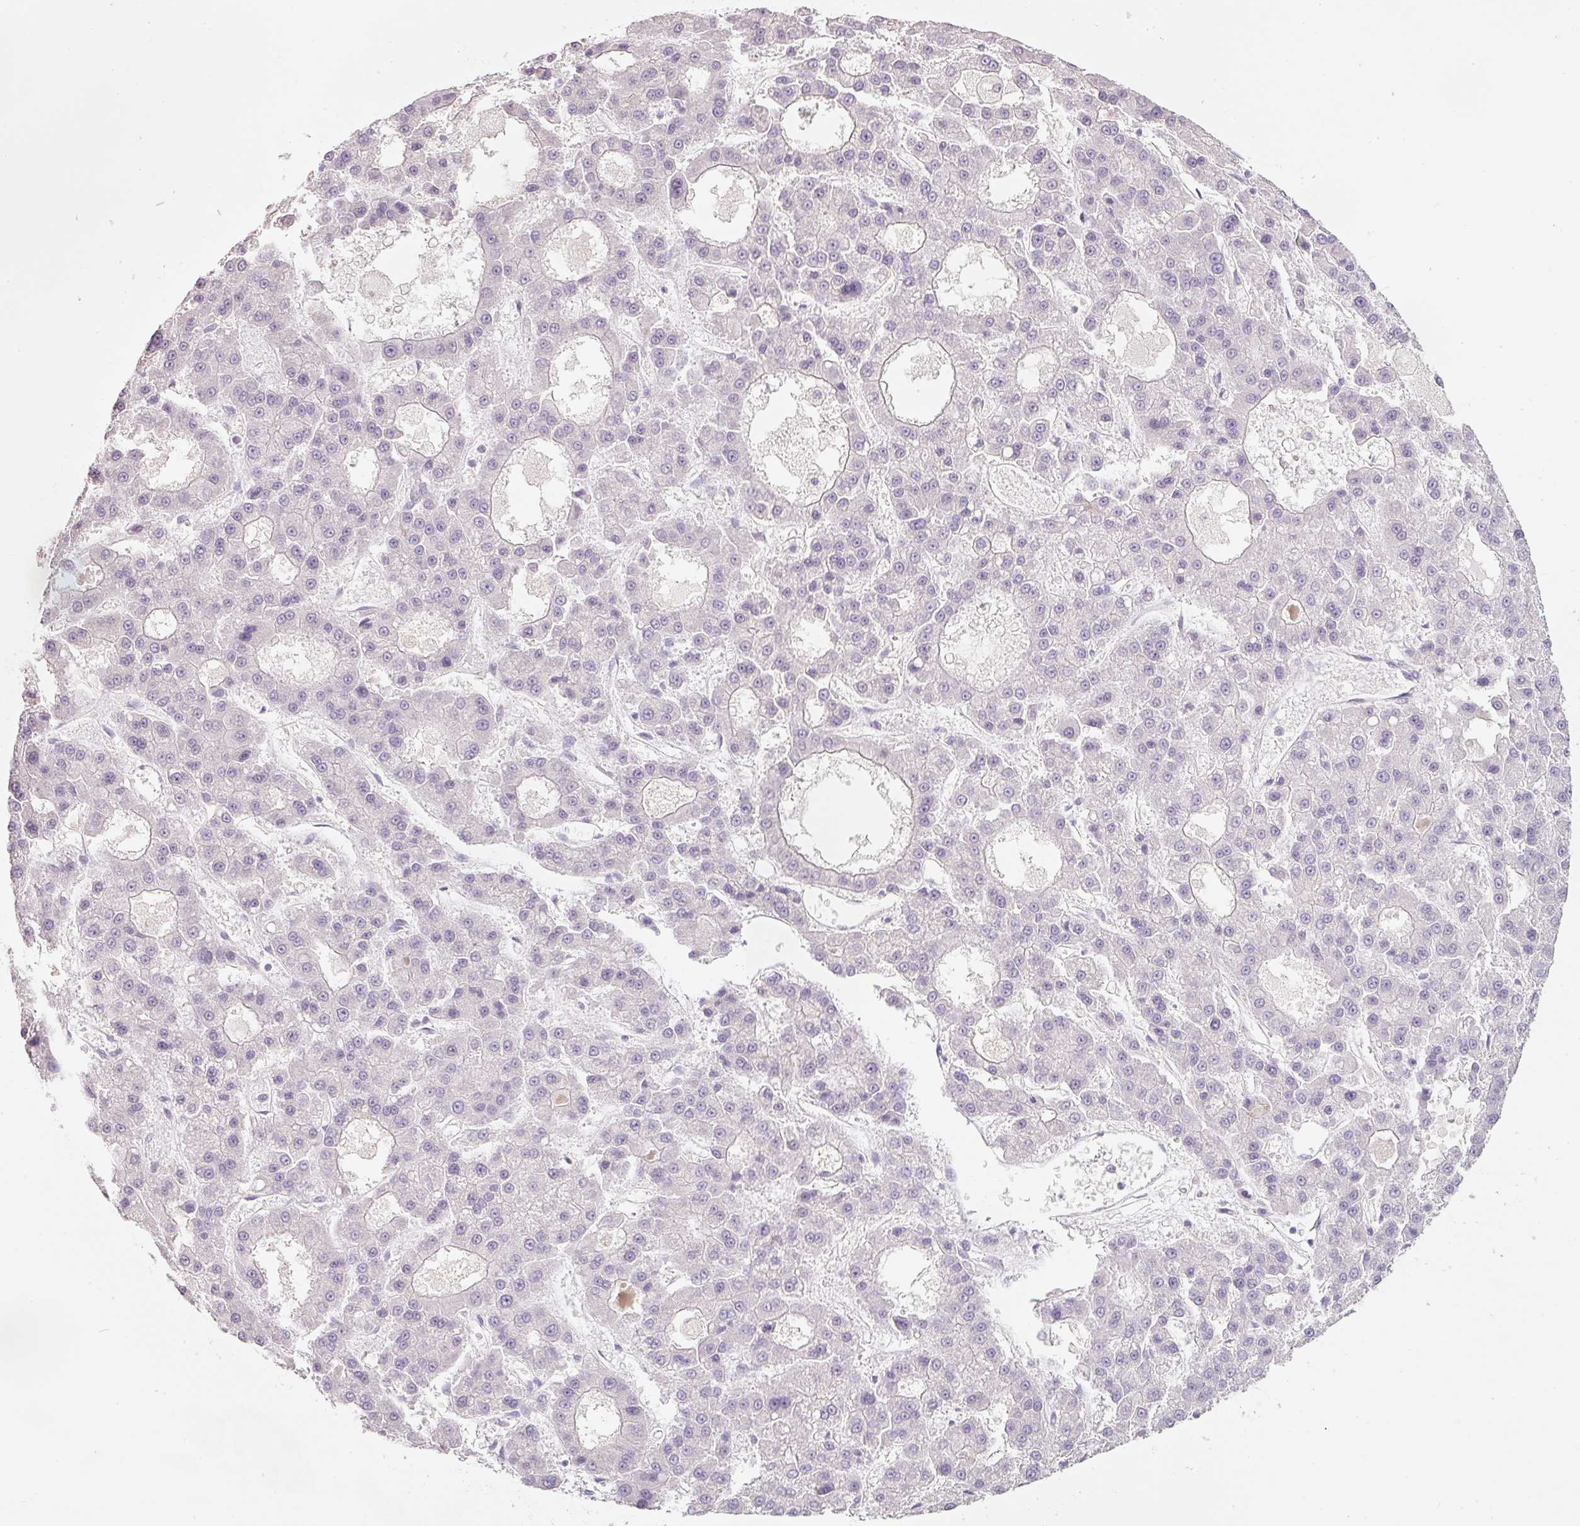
{"staining": {"intensity": "negative", "quantity": "none", "location": "none"}, "tissue": "liver cancer", "cell_type": "Tumor cells", "image_type": "cancer", "snomed": [{"axis": "morphology", "description": "Carcinoma, Hepatocellular, NOS"}, {"axis": "topography", "description": "Liver"}], "caption": "Liver cancer was stained to show a protein in brown. There is no significant staining in tumor cells.", "gene": "ENSG00000206549", "patient": {"sex": "male", "age": 70}}